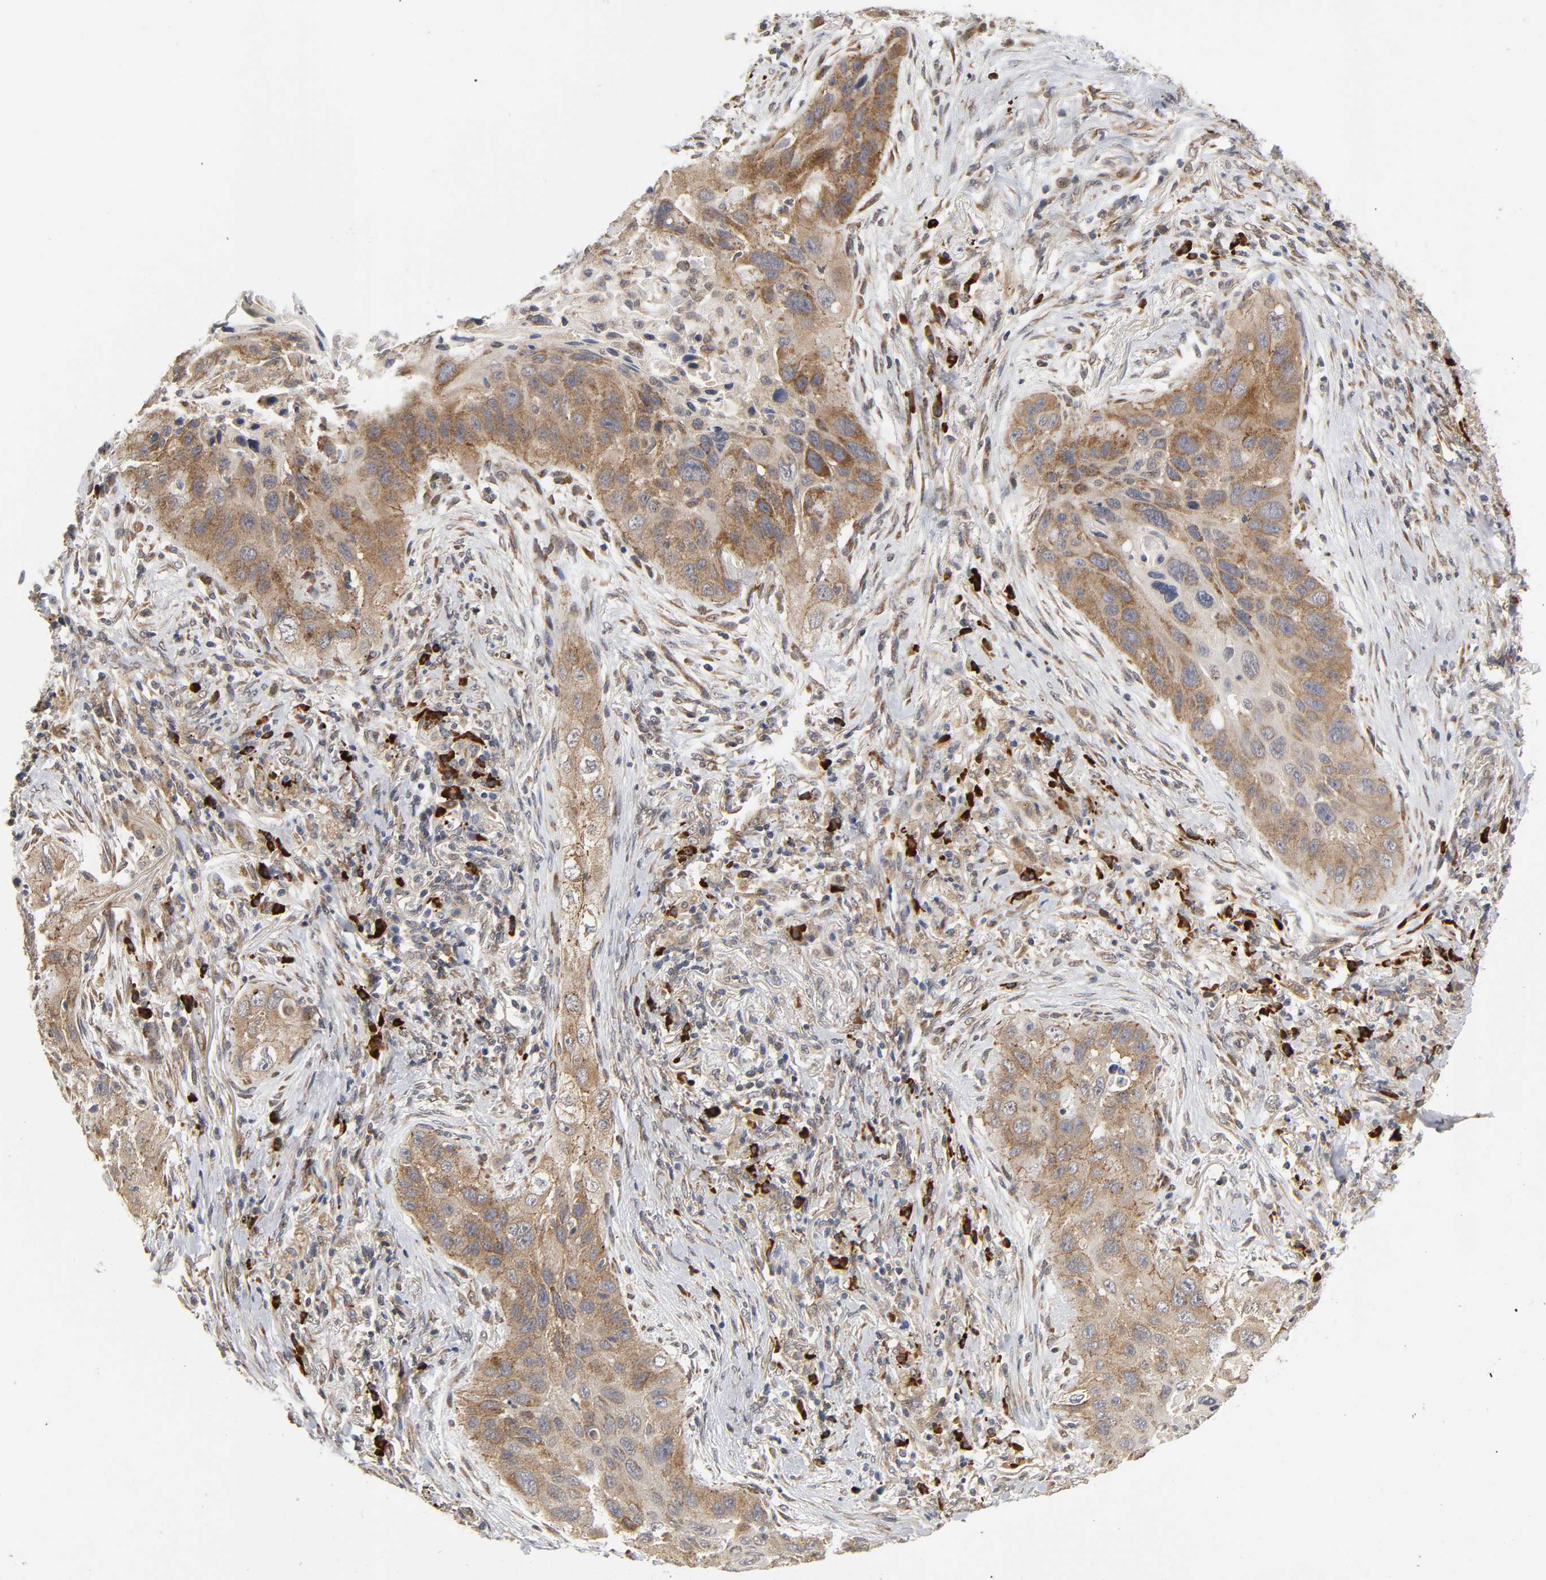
{"staining": {"intensity": "moderate", "quantity": ">75%", "location": "cytoplasmic/membranous"}, "tissue": "lung cancer", "cell_type": "Tumor cells", "image_type": "cancer", "snomed": [{"axis": "morphology", "description": "Squamous cell carcinoma, NOS"}, {"axis": "topography", "description": "Lung"}], "caption": "Squamous cell carcinoma (lung) was stained to show a protein in brown. There is medium levels of moderate cytoplasmic/membranous staining in about >75% of tumor cells. The protein is stained brown, and the nuclei are stained in blue (DAB IHC with brightfield microscopy, high magnification).", "gene": "SLC30A9", "patient": {"sex": "female", "age": 67}}